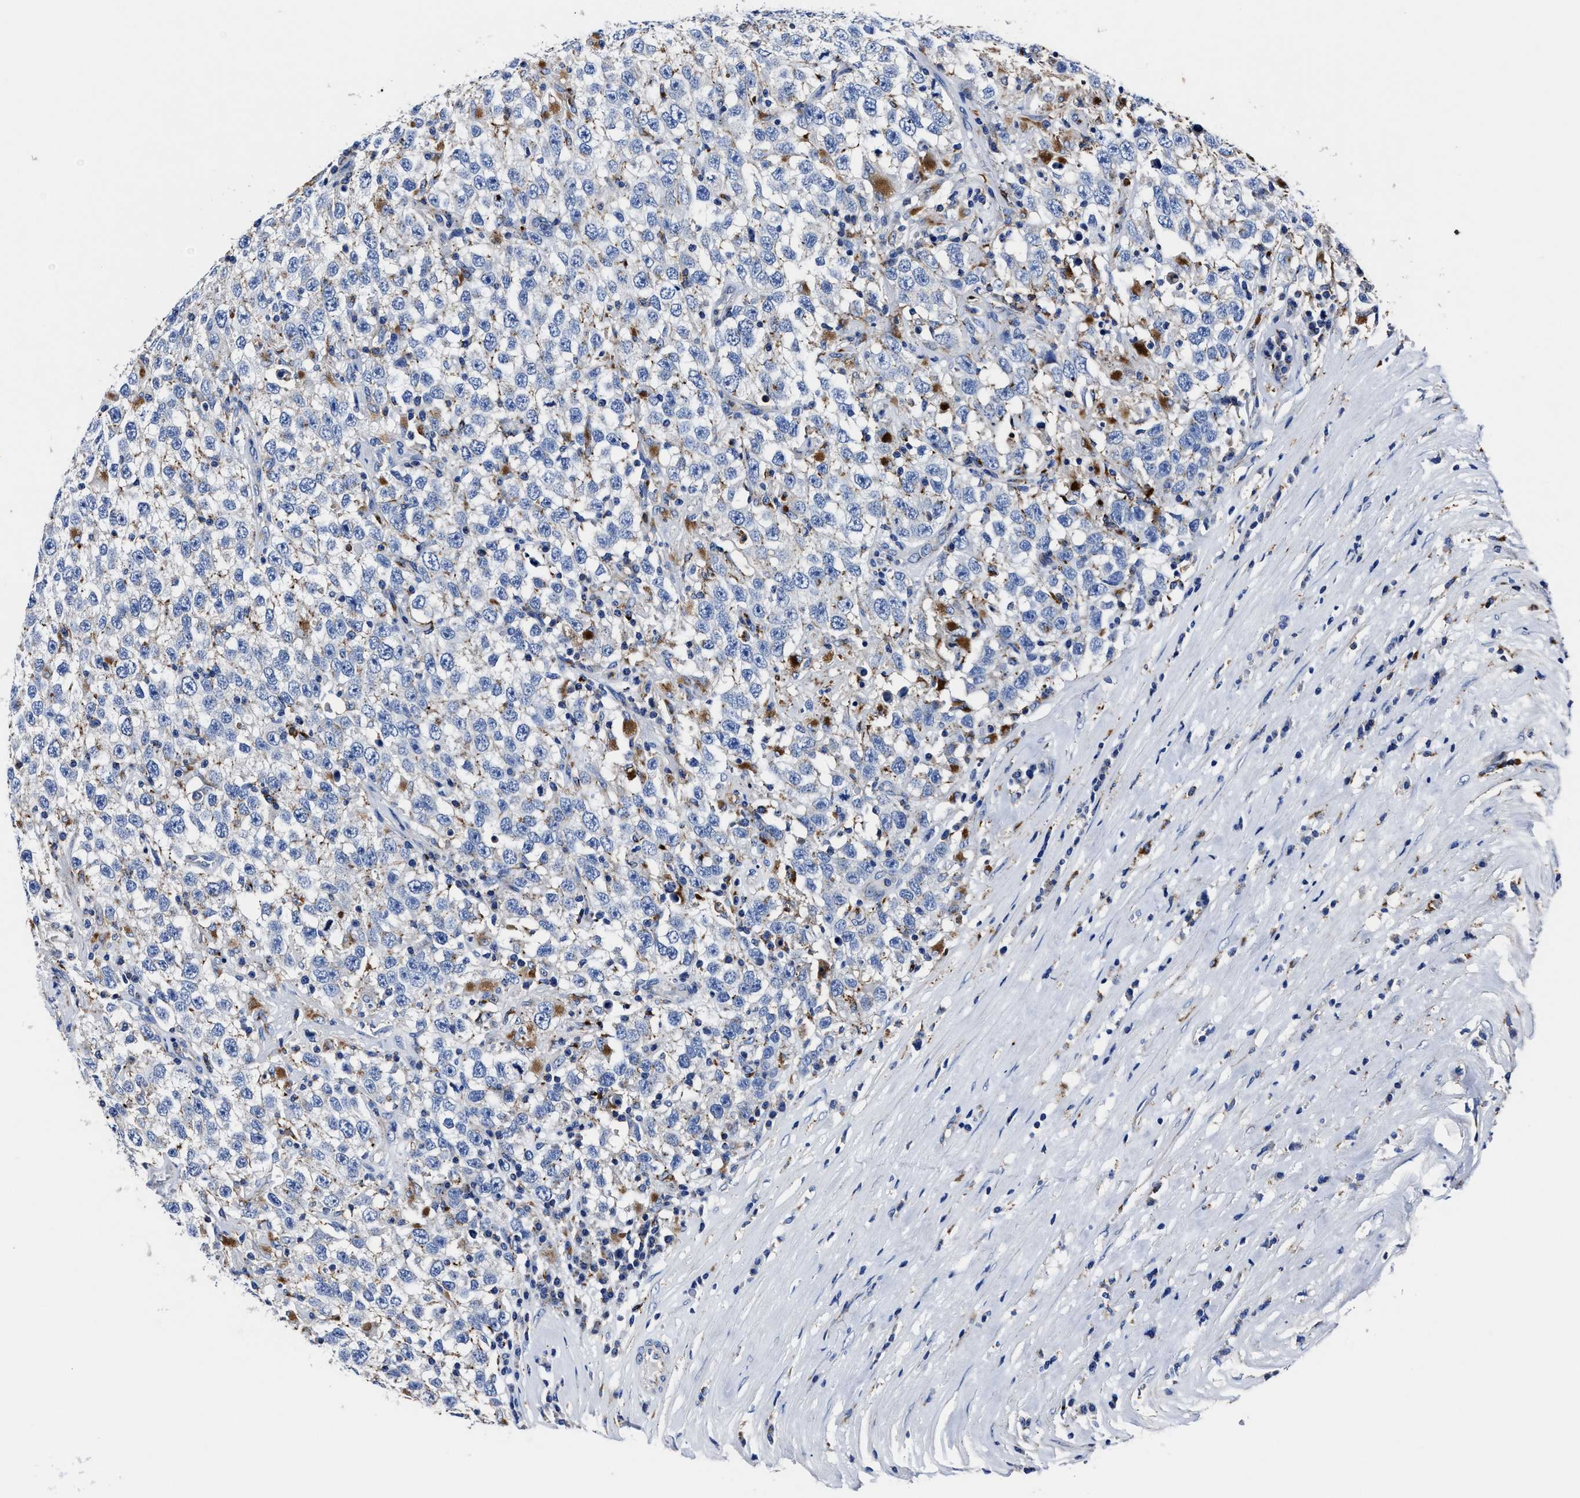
{"staining": {"intensity": "negative", "quantity": "none", "location": "none"}, "tissue": "testis cancer", "cell_type": "Tumor cells", "image_type": "cancer", "snomed": [{"axis": "morphology", "description": "Seminoma, NOS"}, {"axis": "topography", "description": "Testis"}], "caption": "IHC of human seminoma (testis) reveals no positivity in tumor cells. Brightfield microscopy of IHC stained with DAB (brown) and hematoxylin (blue), captured at high magnification.", "gene": "LAMTOR4", "patient": {"sex": "male", "age": 41}}